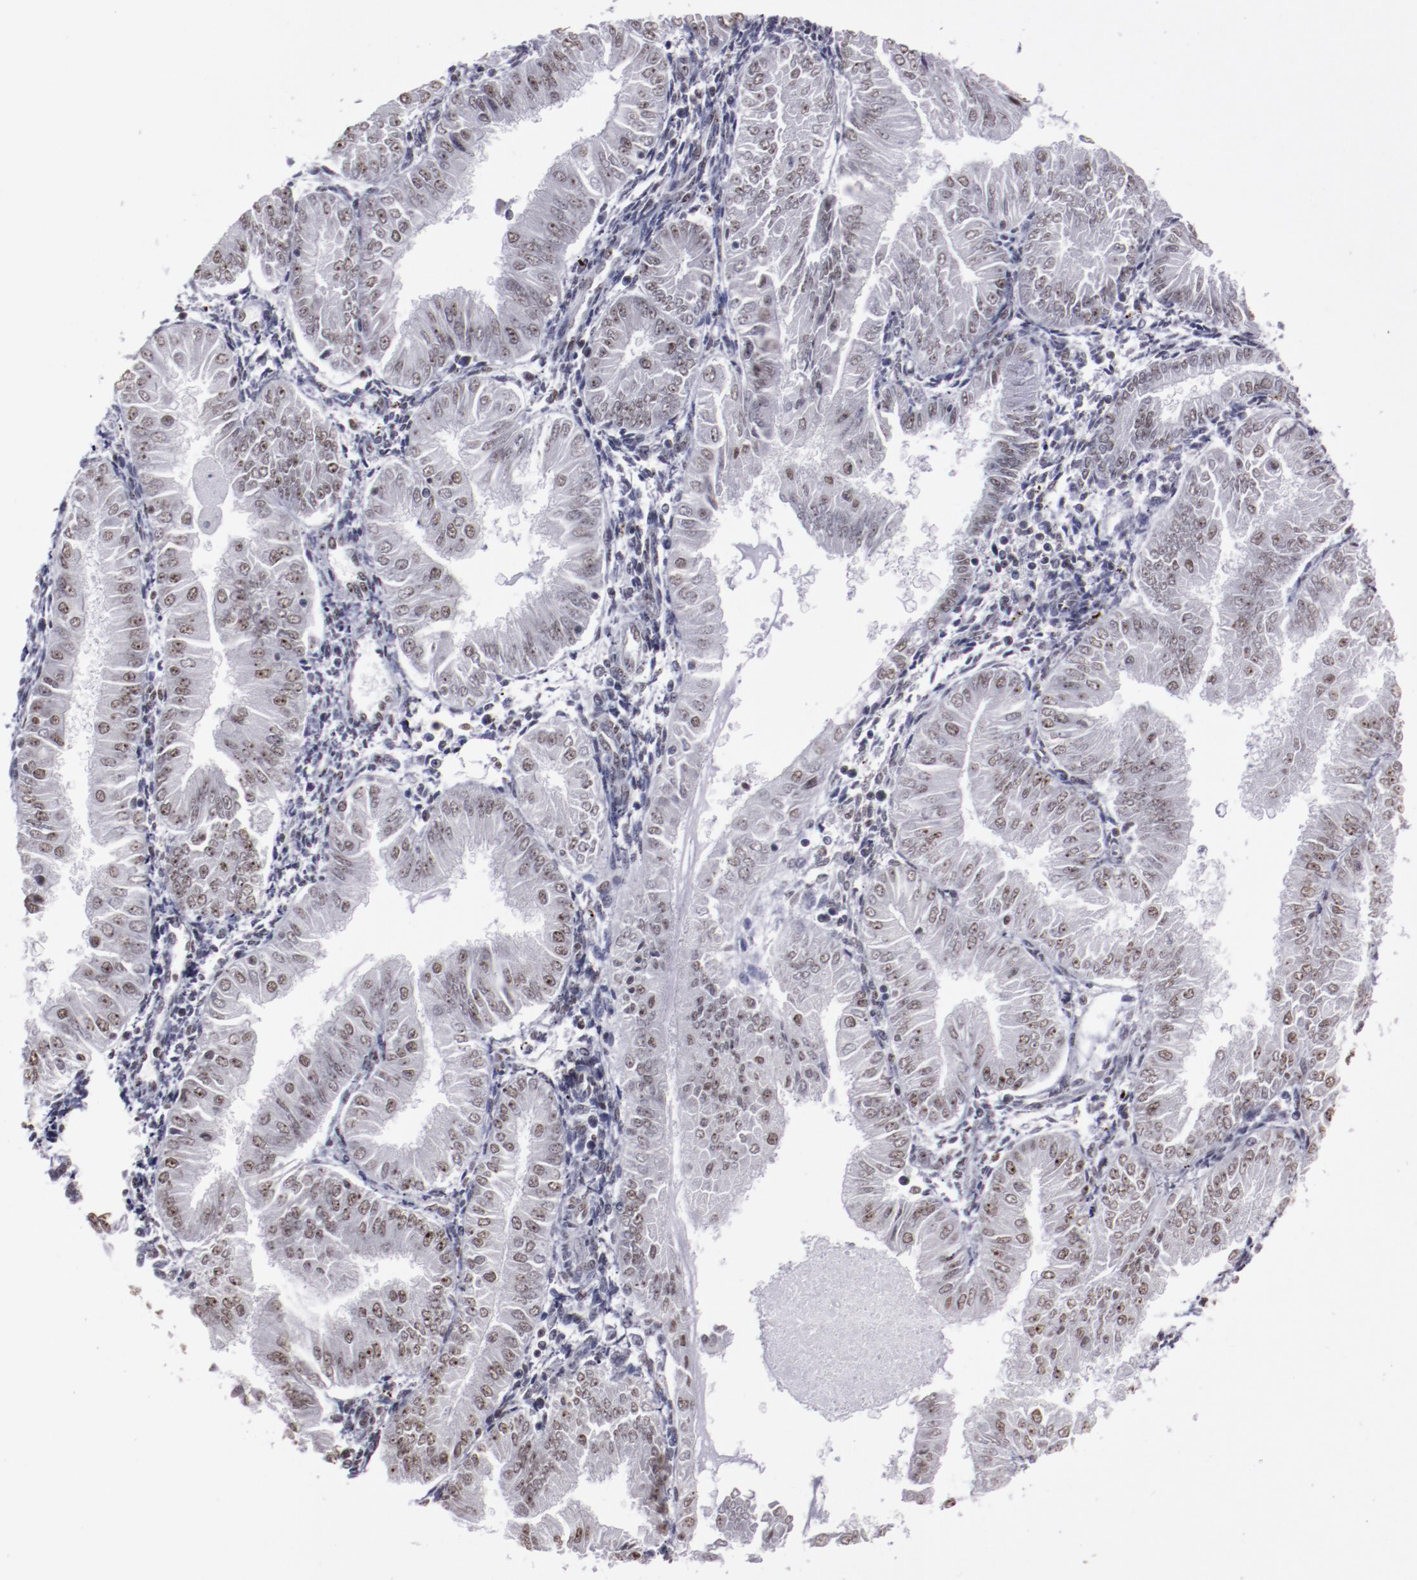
{"staining": {"intensity": "weak", "quantity": ">75%", "location": "nuclear"}, "tissue": "endometrial cancer", "cell_type": "Tumor cells", "image_type": "cancer", "snomed": [{"axis": "morphology", "description": "Adenocarcinoma, NOS"}, {"axis": "topography", "description": "Endometrium"}], "caption": "Protein analysis of endometrial cancer (adenocarcinoma) tissue displays weak nuclear staining in approximately >75% of tumor cells. Immunohistochemistry stains the protein of interest in brown and the nuclei are stained blue.", "gene": "HNRNPA2B1", "patient": {"sex": "female", "age": 53}}